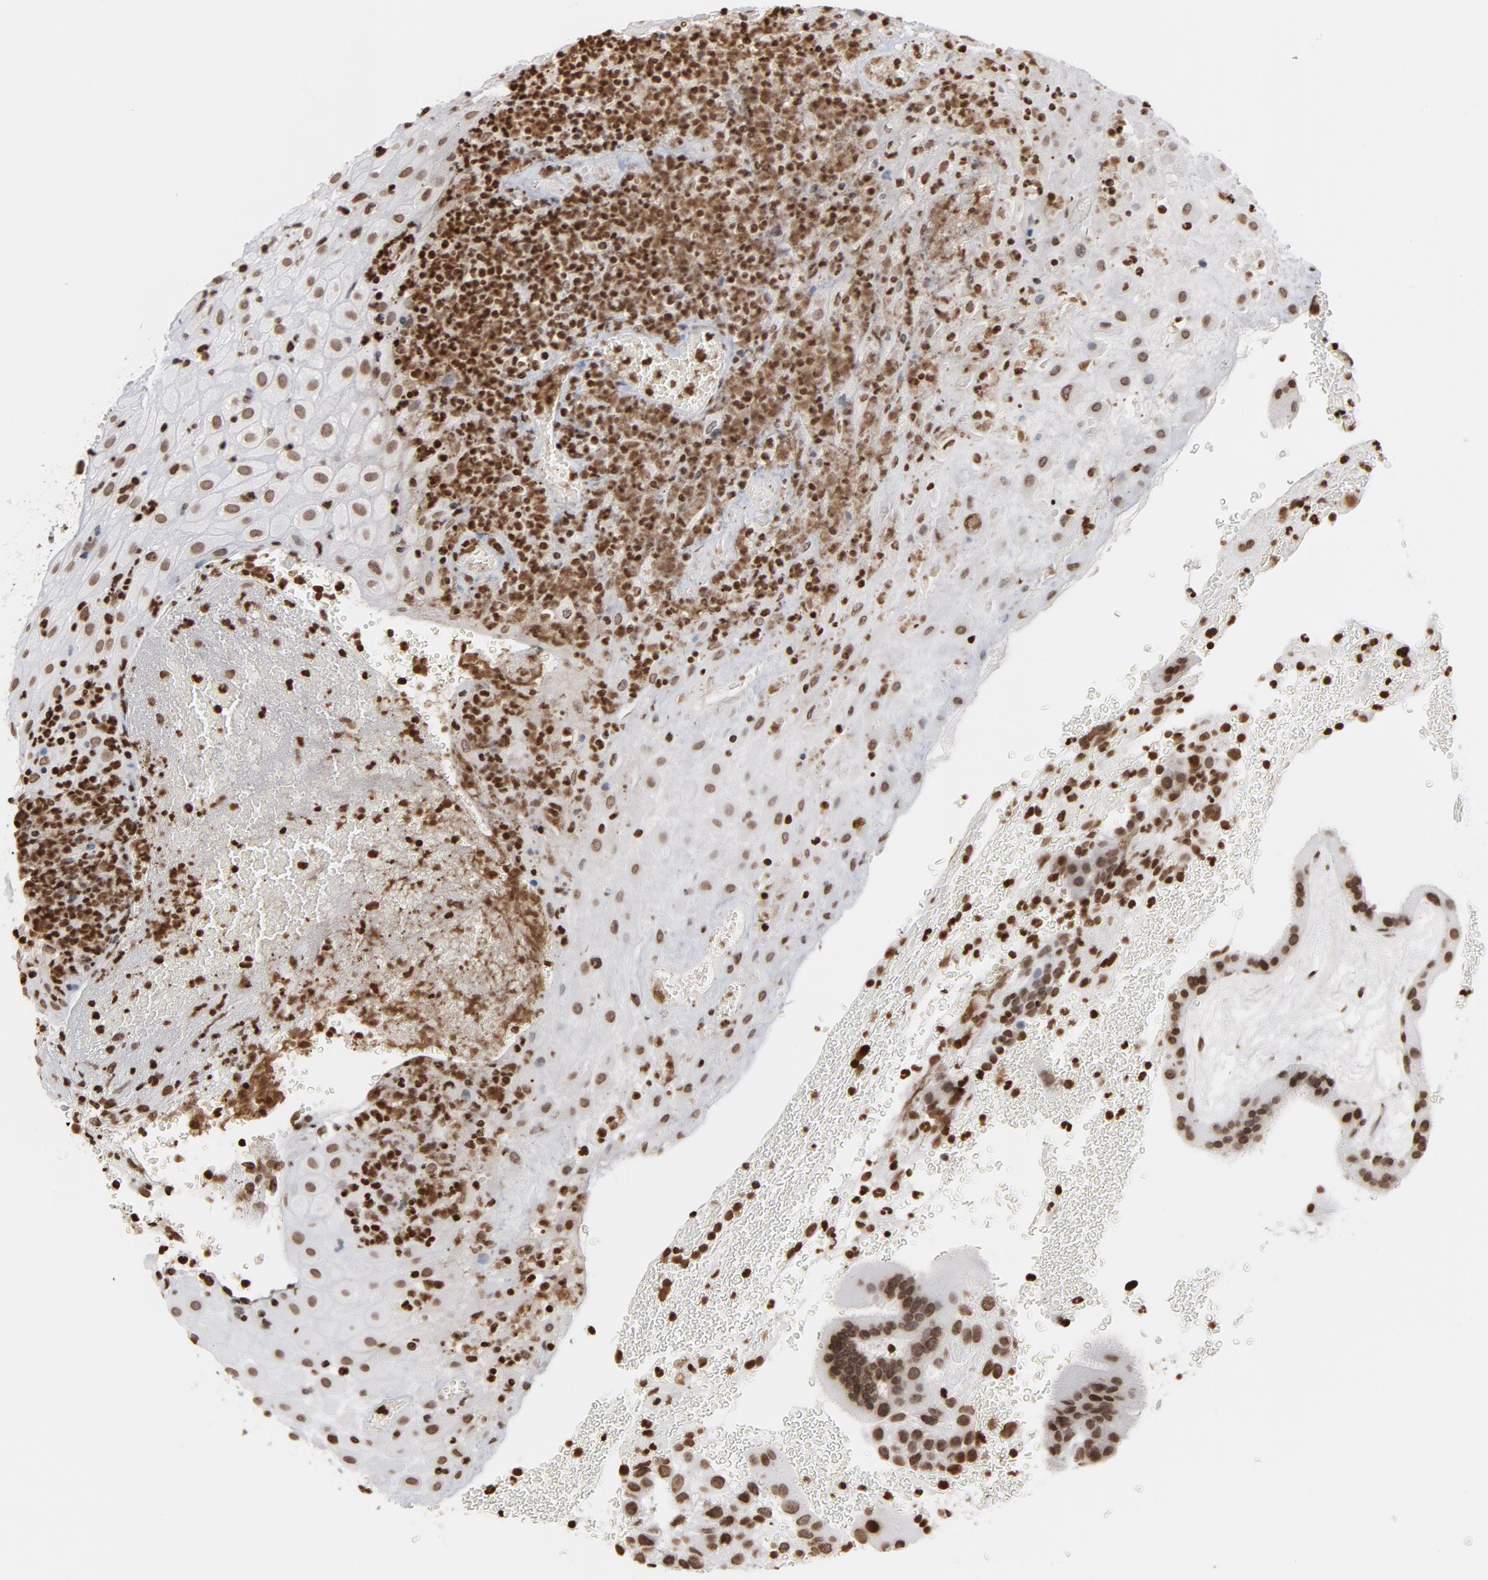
{"staining": {"intensity": "weak", "quantity": ">75%", "location": "nuclear"}, "tissue": "placenta", "cell_type": "Decidual cells", "image_type": "normal", "snomed": [{"axis": "morphology", "description": "Normal tissue, NOS"}, {"axis": "topography", "description": "Placenta"}], "caption": "Weak nuclear protein staining is seen in approximately >75% of decidual cells in placenta.", "gene": "H2AC12", "patient": {"sex": "female", "age": 19}}